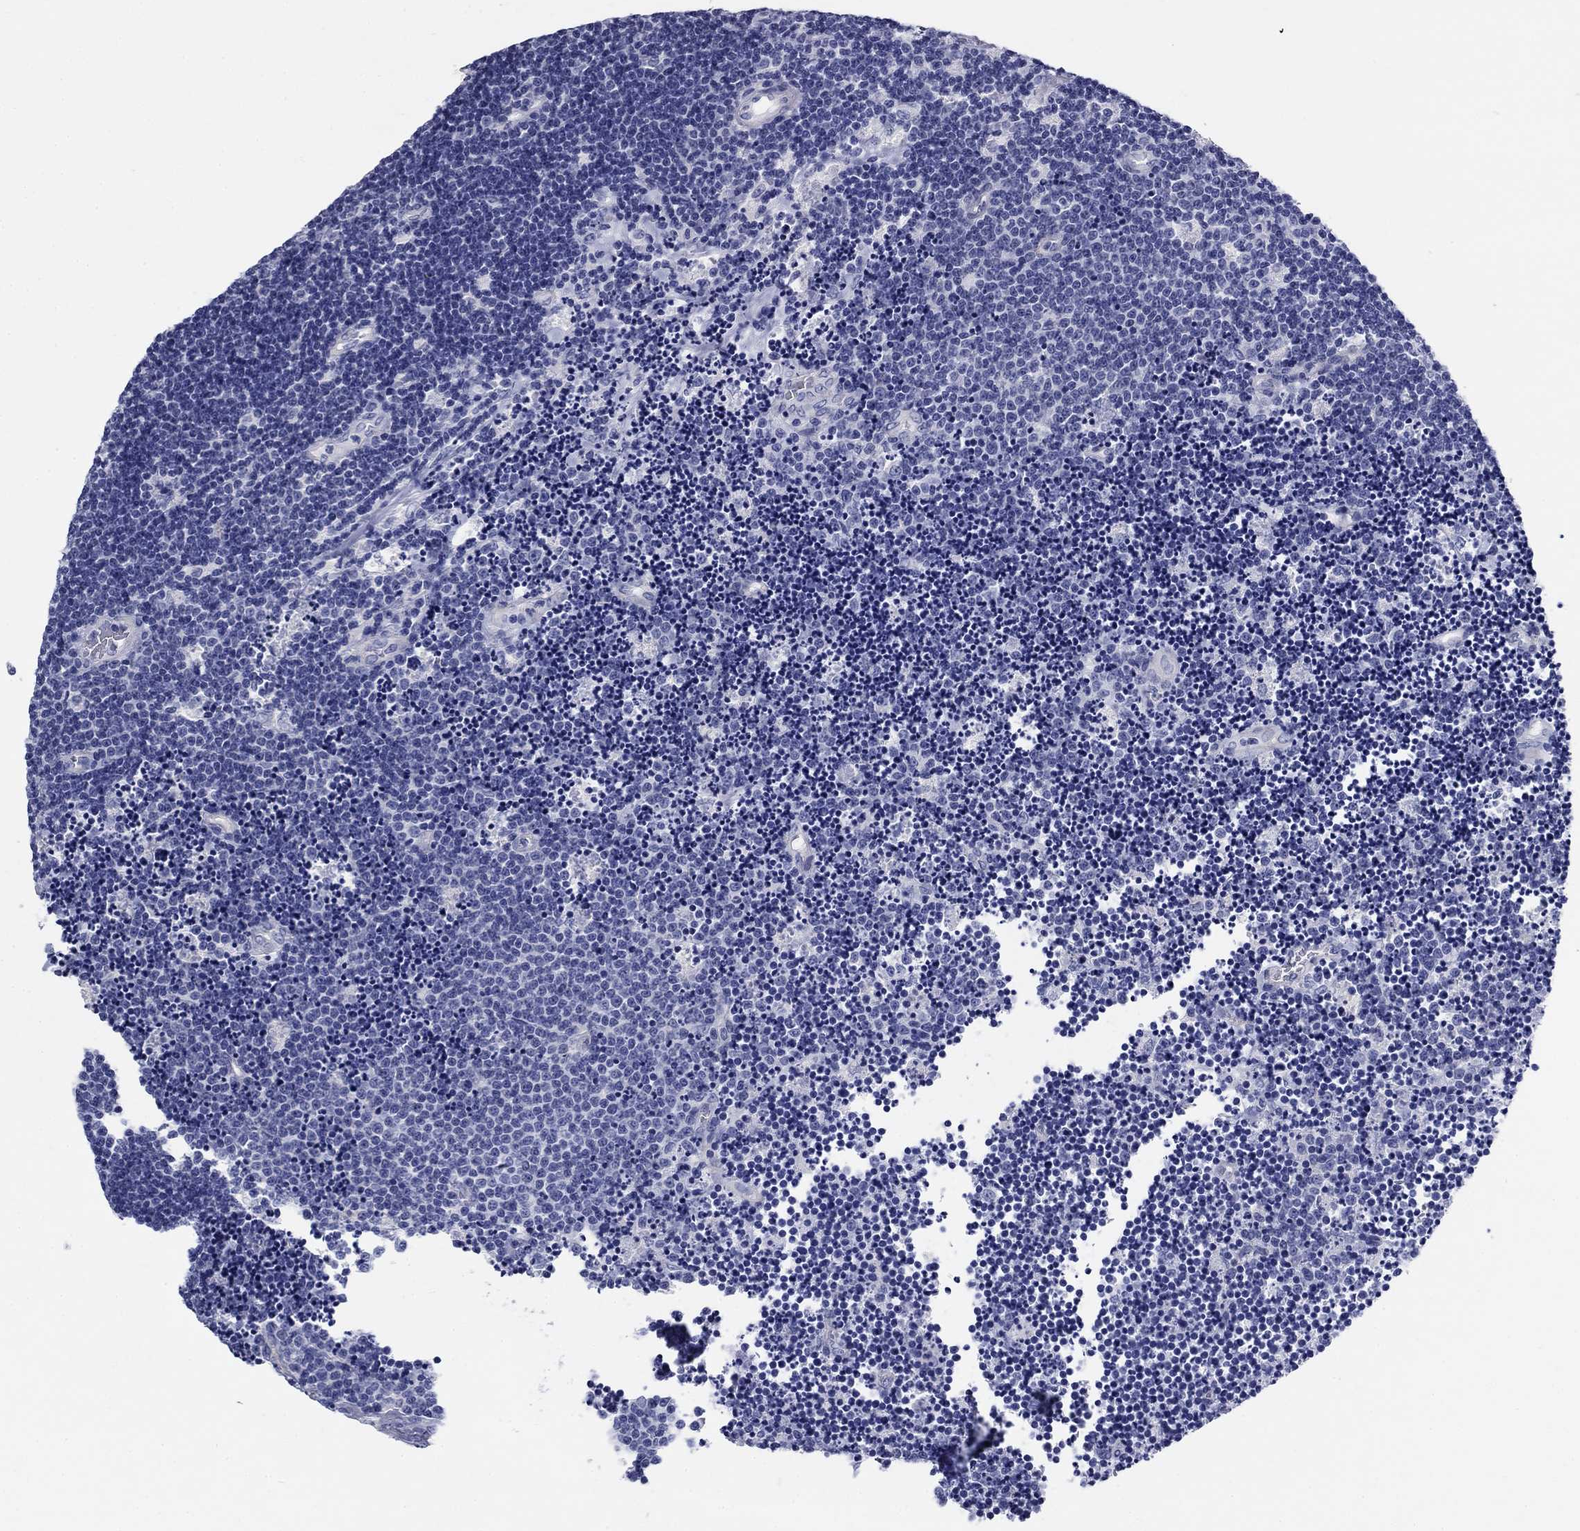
{"staining": {"intensity": "negative", "quantity": "none", "location": "none"}, "tissue": "lymphoma", "cell_type": "Tumor cells", "image_type": "cancer", "snomed": [{"axis": "morphology", "description": "Malignant lymphoma, non-Hodgkin's type, Low grade"}, {"axis": "topography", "description": "Brain"}], "caption": "Tumor cells show no significant protein staining in lymphoma.", "gene": "PRKCG", "patient": {"sex": "female", "age": 66}}